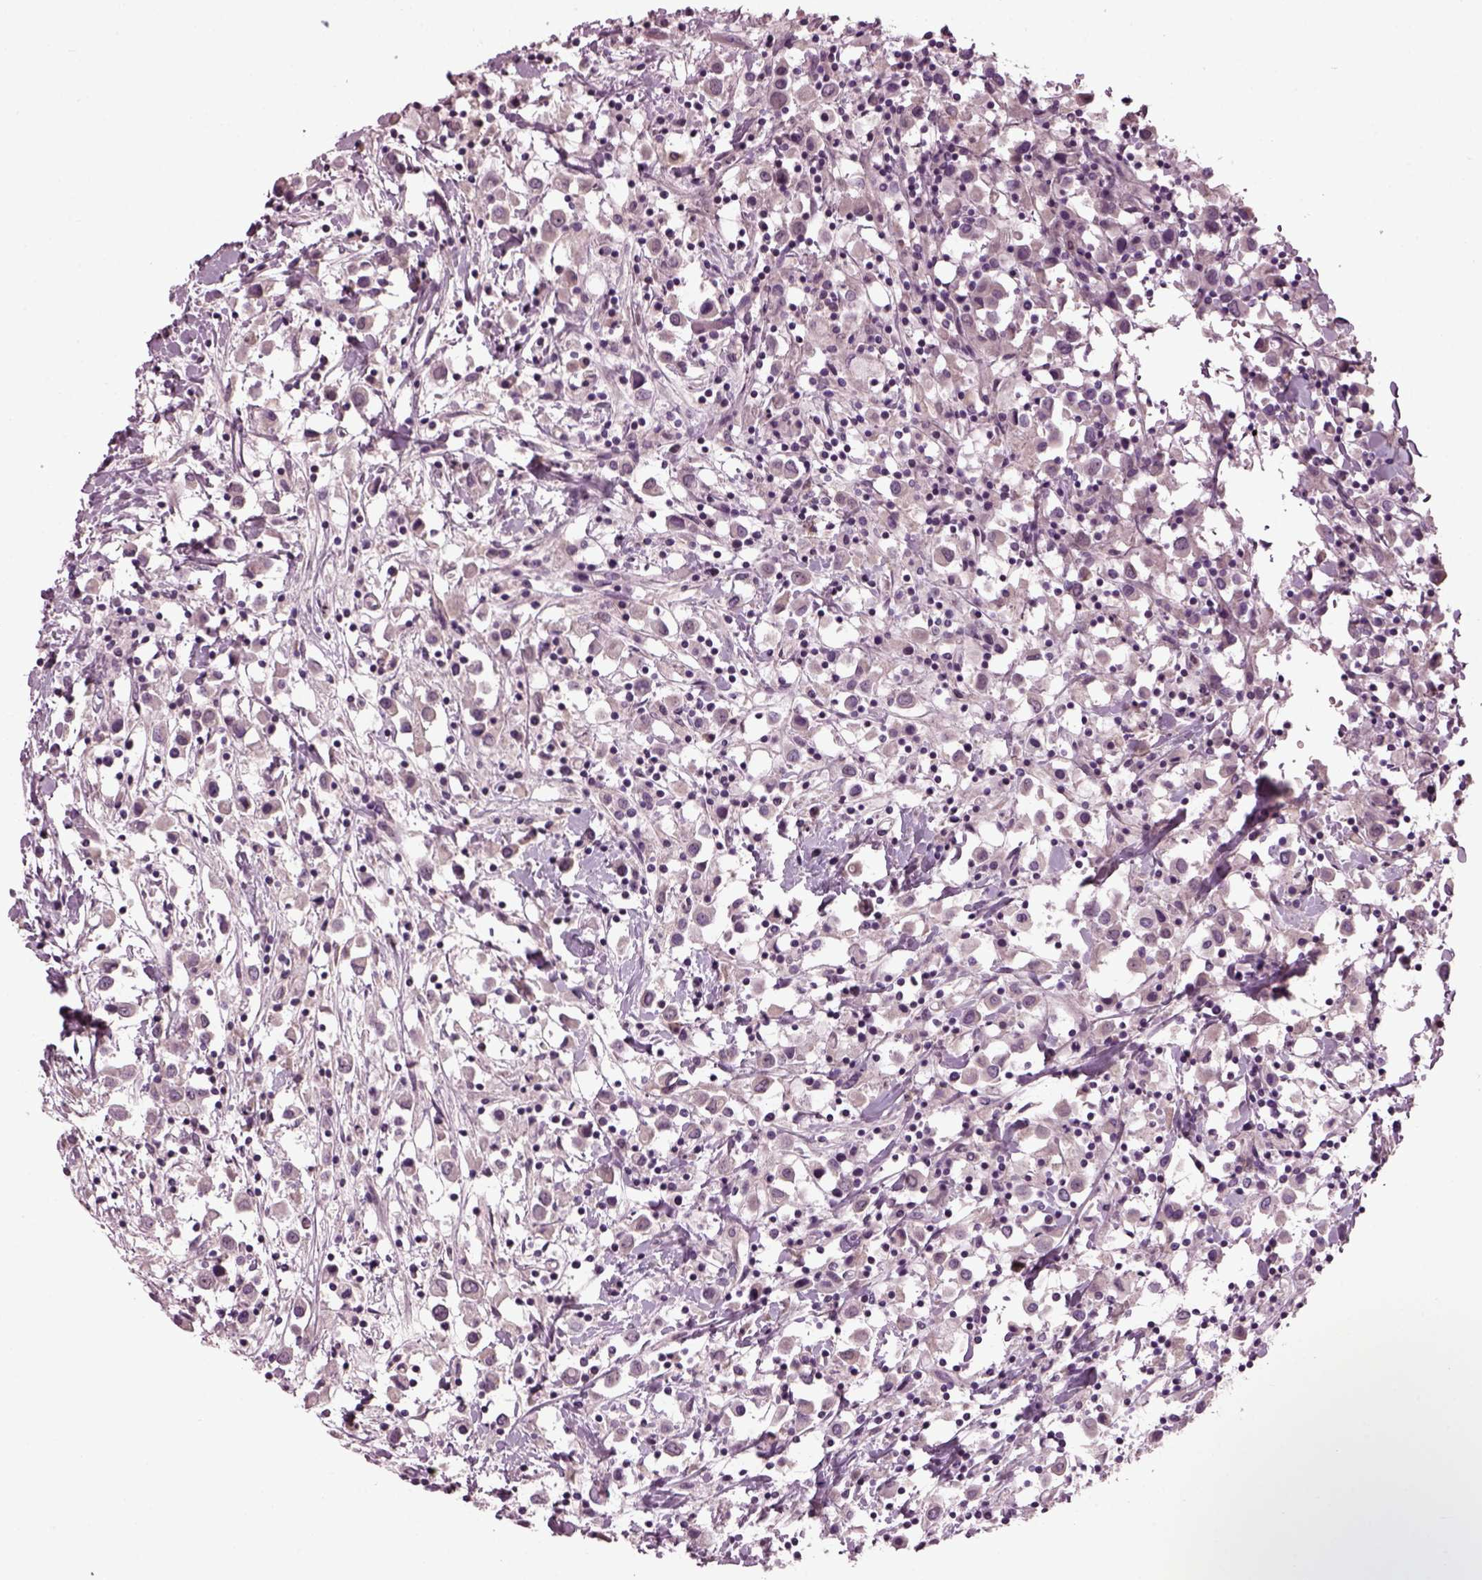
{"staining": {"intensity": "negative", "quantity": "none", "location": "none"}, "tissue": "breast cancer", "cell_type": "Tumor cells", "image_type": "cancer", "snomed": [{"axis": "morphology", "description": "Duct carcinoma"}, {"axis": "topography", "description": "Breast"}], "caption": "Tumor cells show no significant positivity in breast cancer. The staining was performed using DAB to visualize the protein expression in brown, while the nuclei were stained in blue with hematoxylin (Magnification: 20x).", "gene": "CLCN4", "patient": {"sex": "female", "age": 61}}